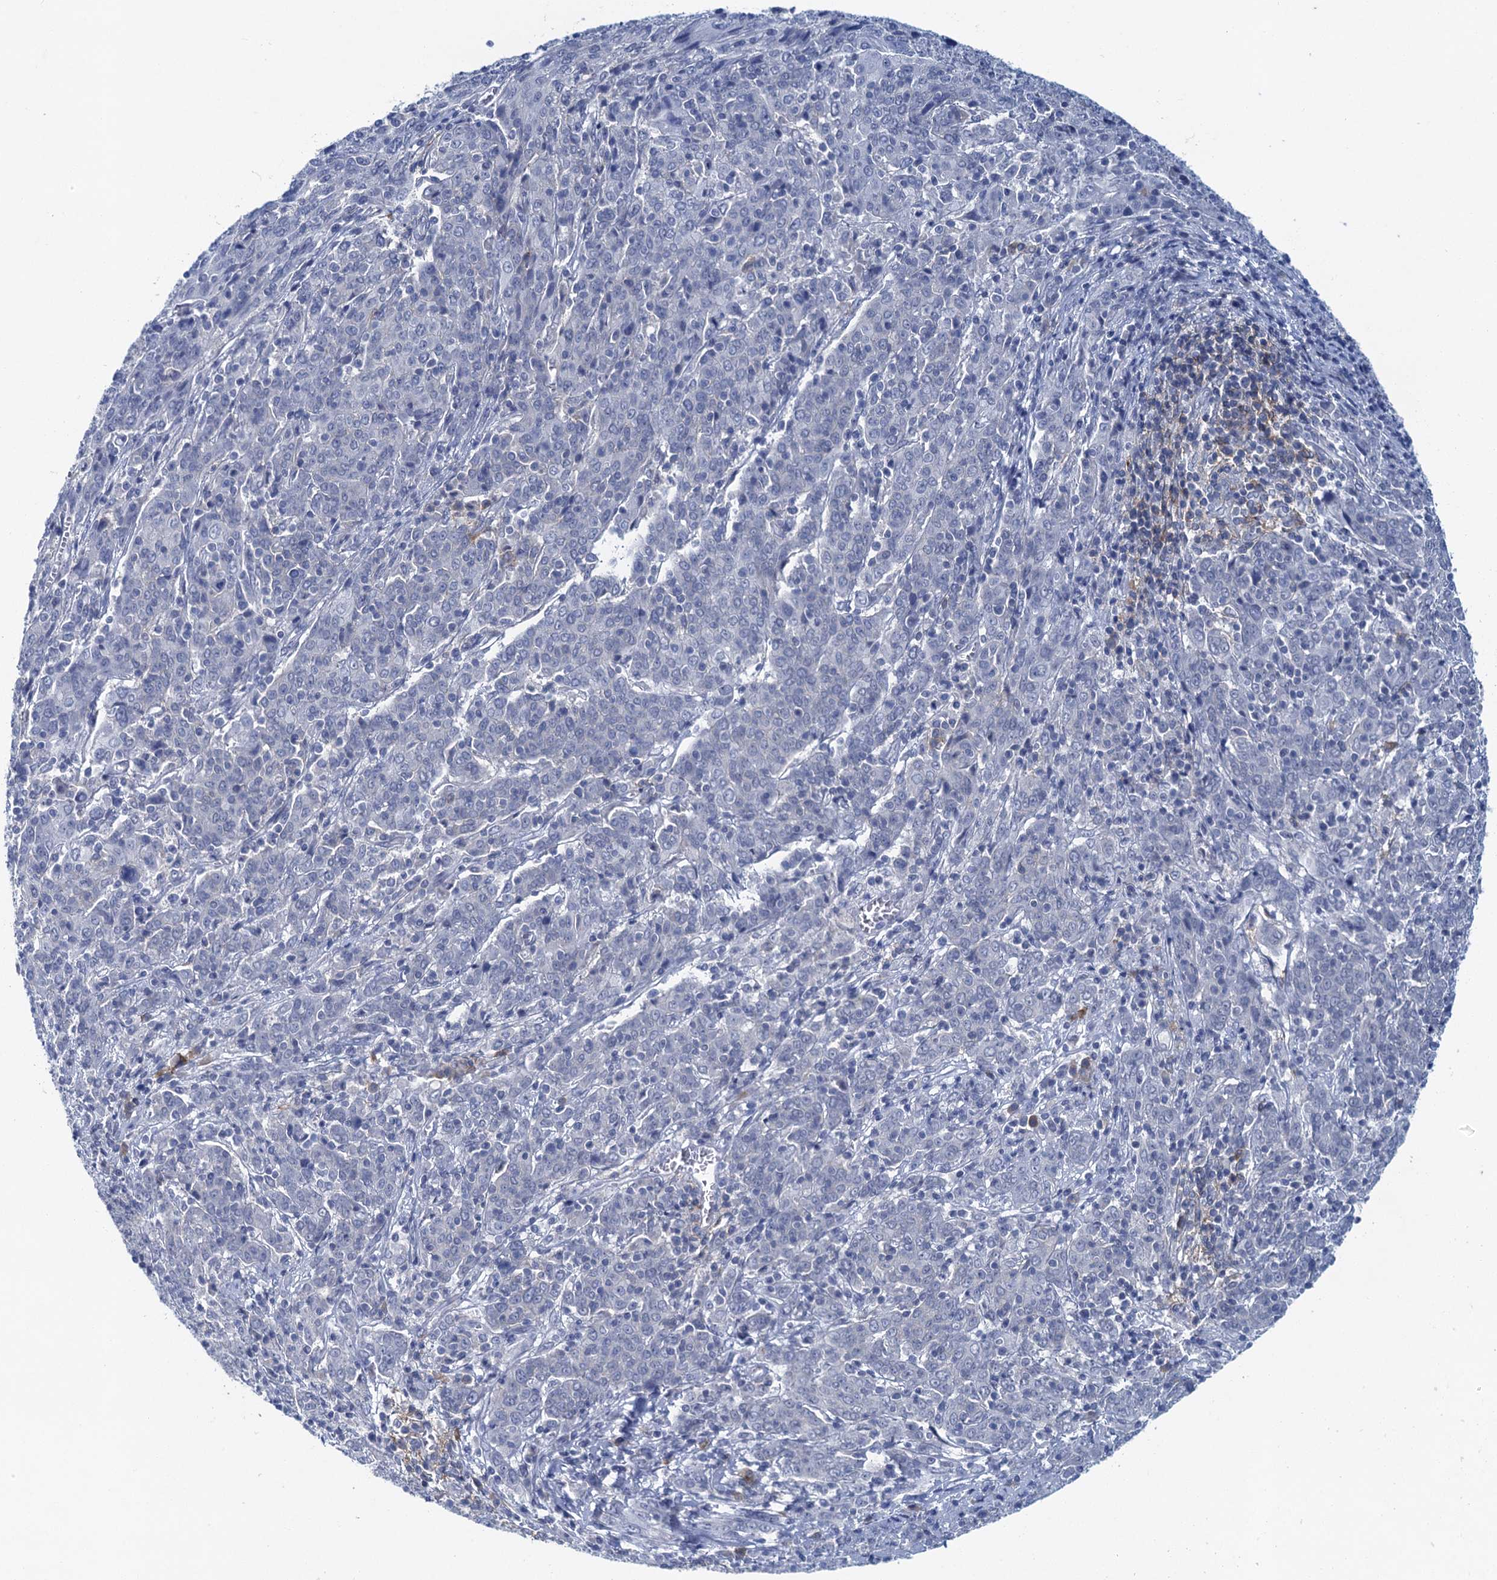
{"staining": {"intensity": "negative", "quantity": "none", "location": "none"}, "tissue": "cervical cancer", "cell_type": "Tumor cells", "image_type": "cancer", "snomed": [{"axis": "morphology", "description": "Squamous cell carcinoma, NOS"}, {"axis": "topography", "description": "Cervix"}], "caption": "Immunohistochemical staining of squamous cell carcinoma (cervical) displays no significant positivity in tumor cells. (DAB (3,3'-diaminobenzidine) IHC, high magnification).", "gene": "HAPSTR1", "patient": {"sex": "female", "age": 67}}